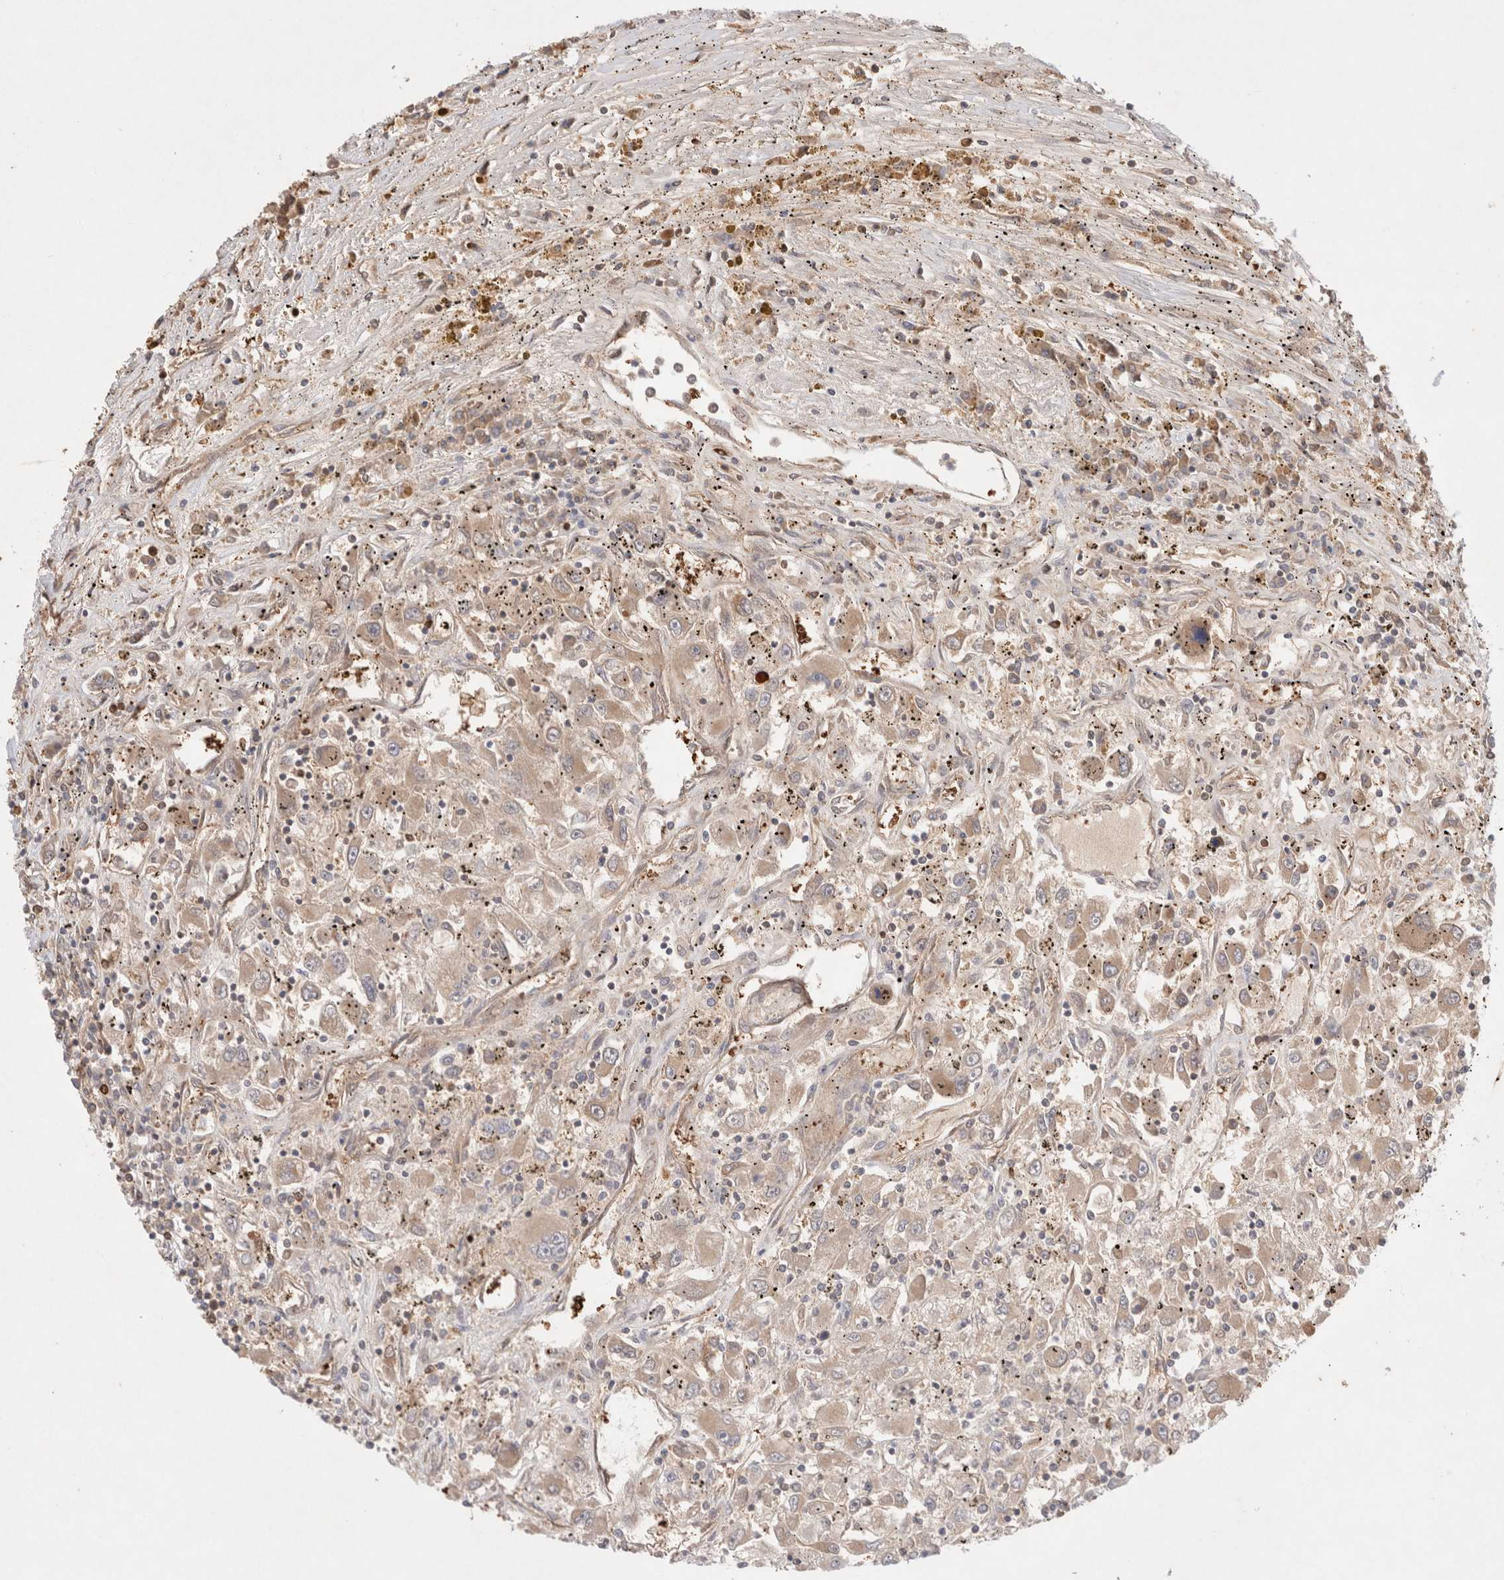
{"staining": {"intensity": "strong", "quantity": "25%-75%", "location": "cytoplasmic/membranous,nuclear"}, "tissue": "renal cancer", "cell_type": "Tumor cells", "image_type": "cancer", "snomed": [{"axis": "morphology", "description": "Adenocarcinoma, NOS"}, {"axis": "topography", "description": "Kidney"}], "caption": "Strong cytoplasmic/membranous and nuclear protein expression is seen in approximately 25%-75% of tumor cells in renal cancer (adenocarcinoma).", "gene": "STARD10", "patient": {"sex": "female", "age": 52}}